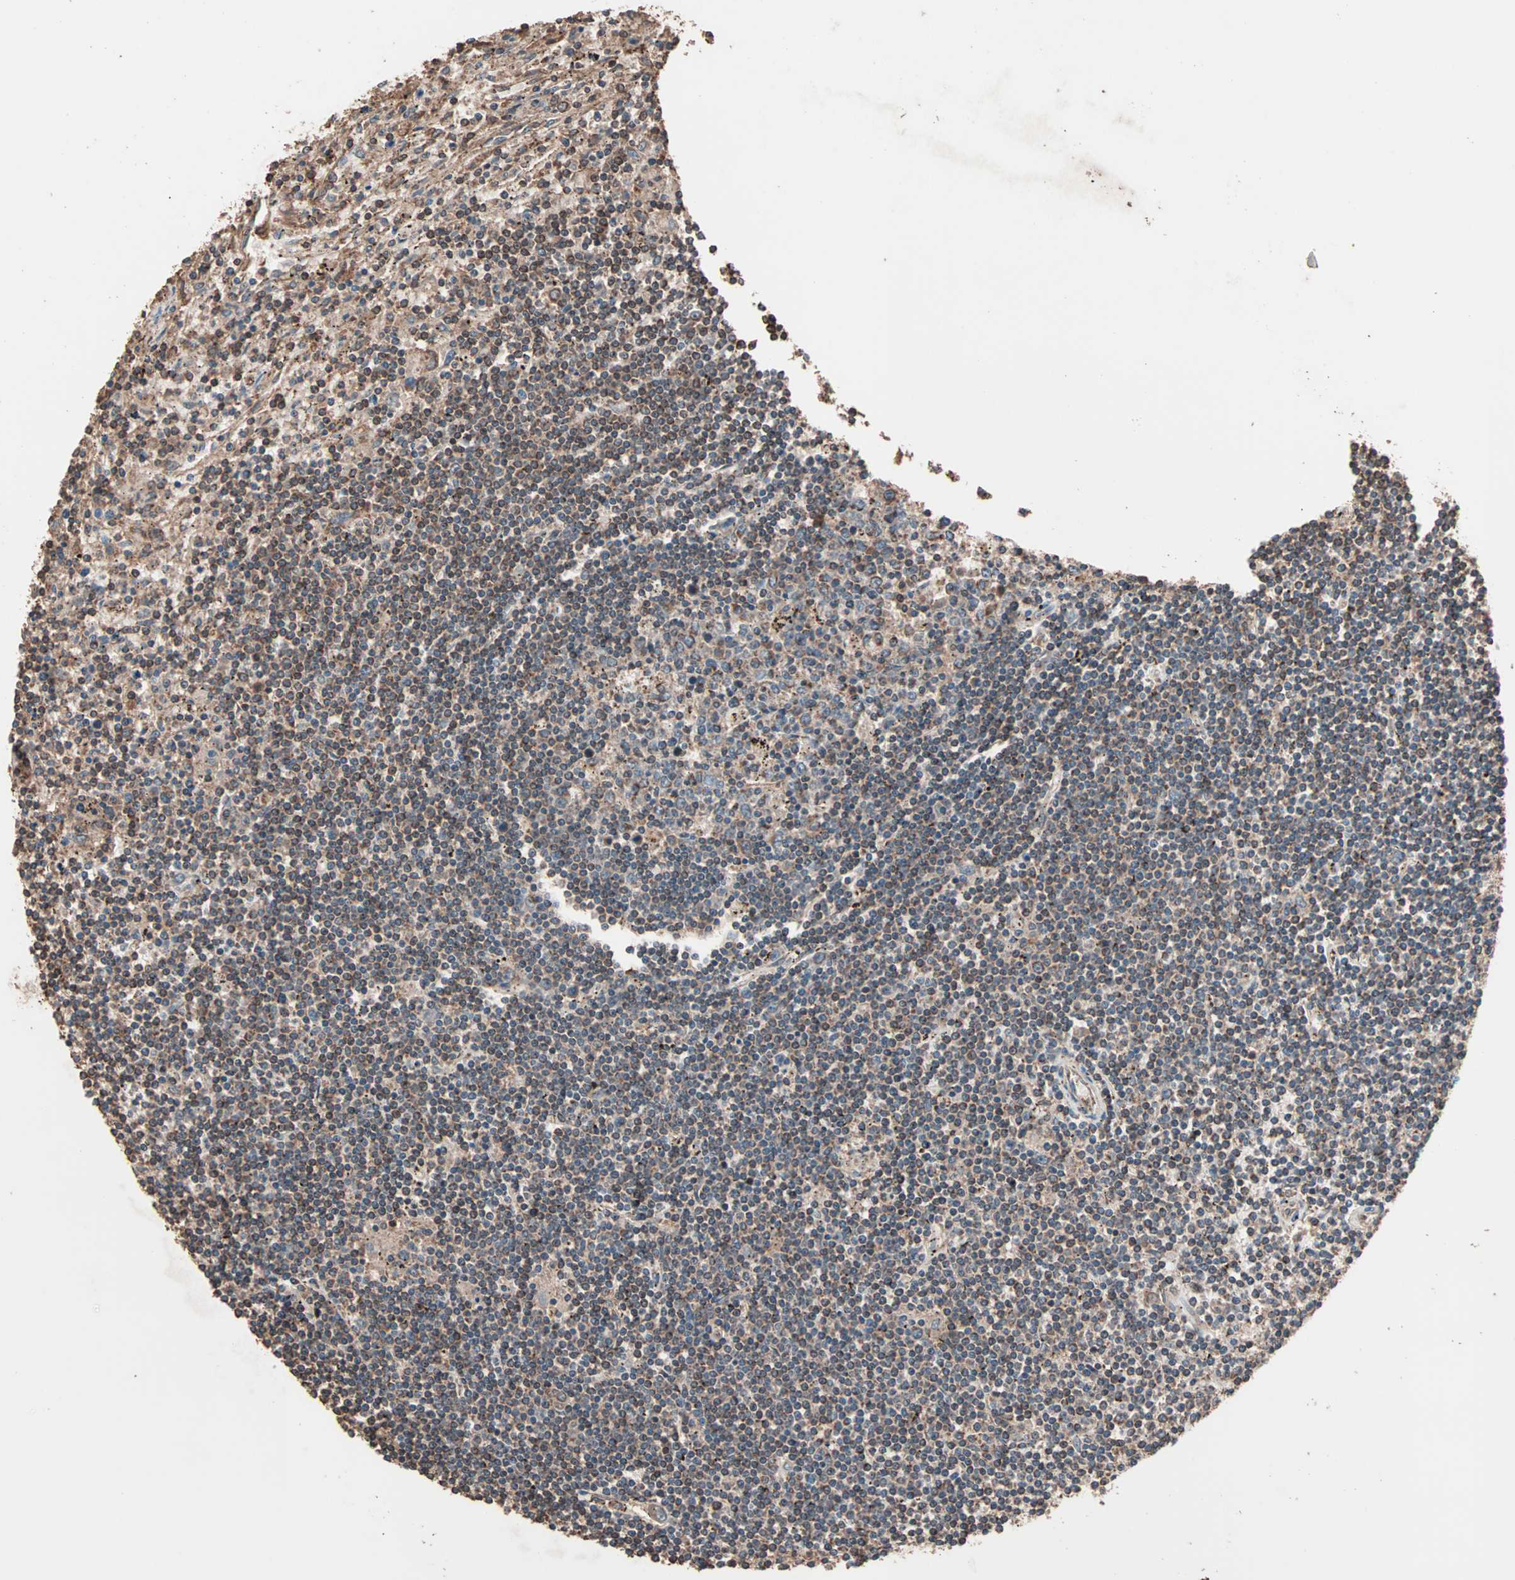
{"staining": {"intensity": "moderate", "quantity": "25%-75%", "location": "cytoplasmic/membranous"}, "tissue": "lymphoma", "cell_type": "Tumor cells", "image_type": "cancer", "snomed": [{"axis": "morphology", "description": "Malignant lymphoma, non-Hodgkin's type, Low grade"}, {"axis": "topography", "description": "Spleen"}], "caption": "Immunohistochemistry of low-grade malignant lymphoma, non-Hodgkin's type shows medium levels of moderate cytoplasmic/membranous staining in about 25%-75% of tumor cells. (Brightfield microscopy of DAB IHC at high magnification).", "gene": "MRPL2", "patient": {"sex": "male", "age": 76}}